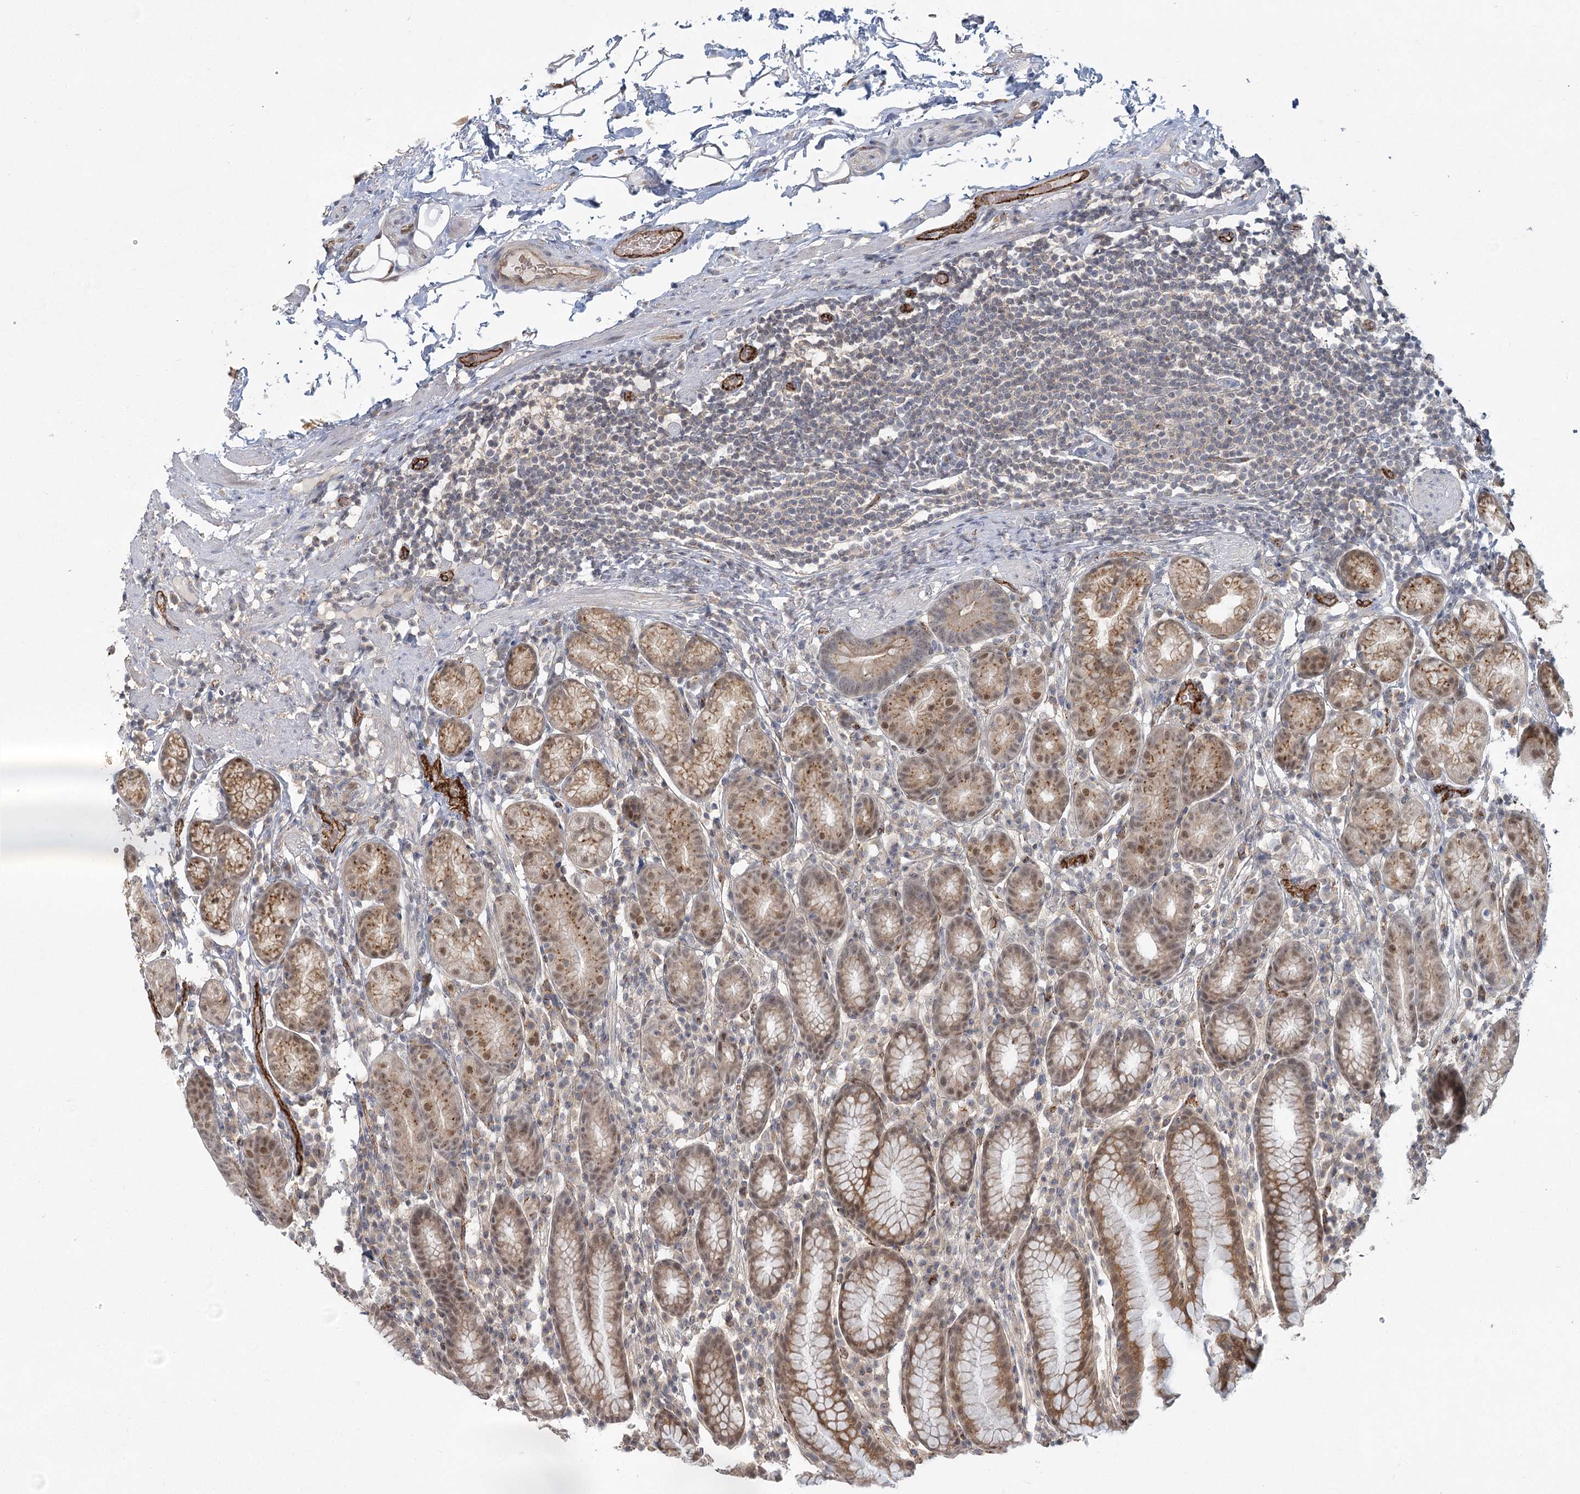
{"staining": {"intensity": "moderate", "quantity": ">75%", "location": "cytoplasmic/membranous,nuclear"}, "tissue": "stomach", "cell_type": "Glandular cells", "image_type": "normal", "snomed": [{"axis": "morphology", "description": "Normal tissue, NOS"}, {"axis": "topography", "description": "Stomach, lower"}], "caption": "Glandular cells show medium levels of moderate cytoplasmic/membranous,nuclear expression in about >75% of cells in normal human stomach. (DAB (3,3'-diaminobenzidine) IHC, brown staining for protein, blue staining for nuclei).", "gene": "KBTBD4", "patient": {"sex": "male", "age": 52}}